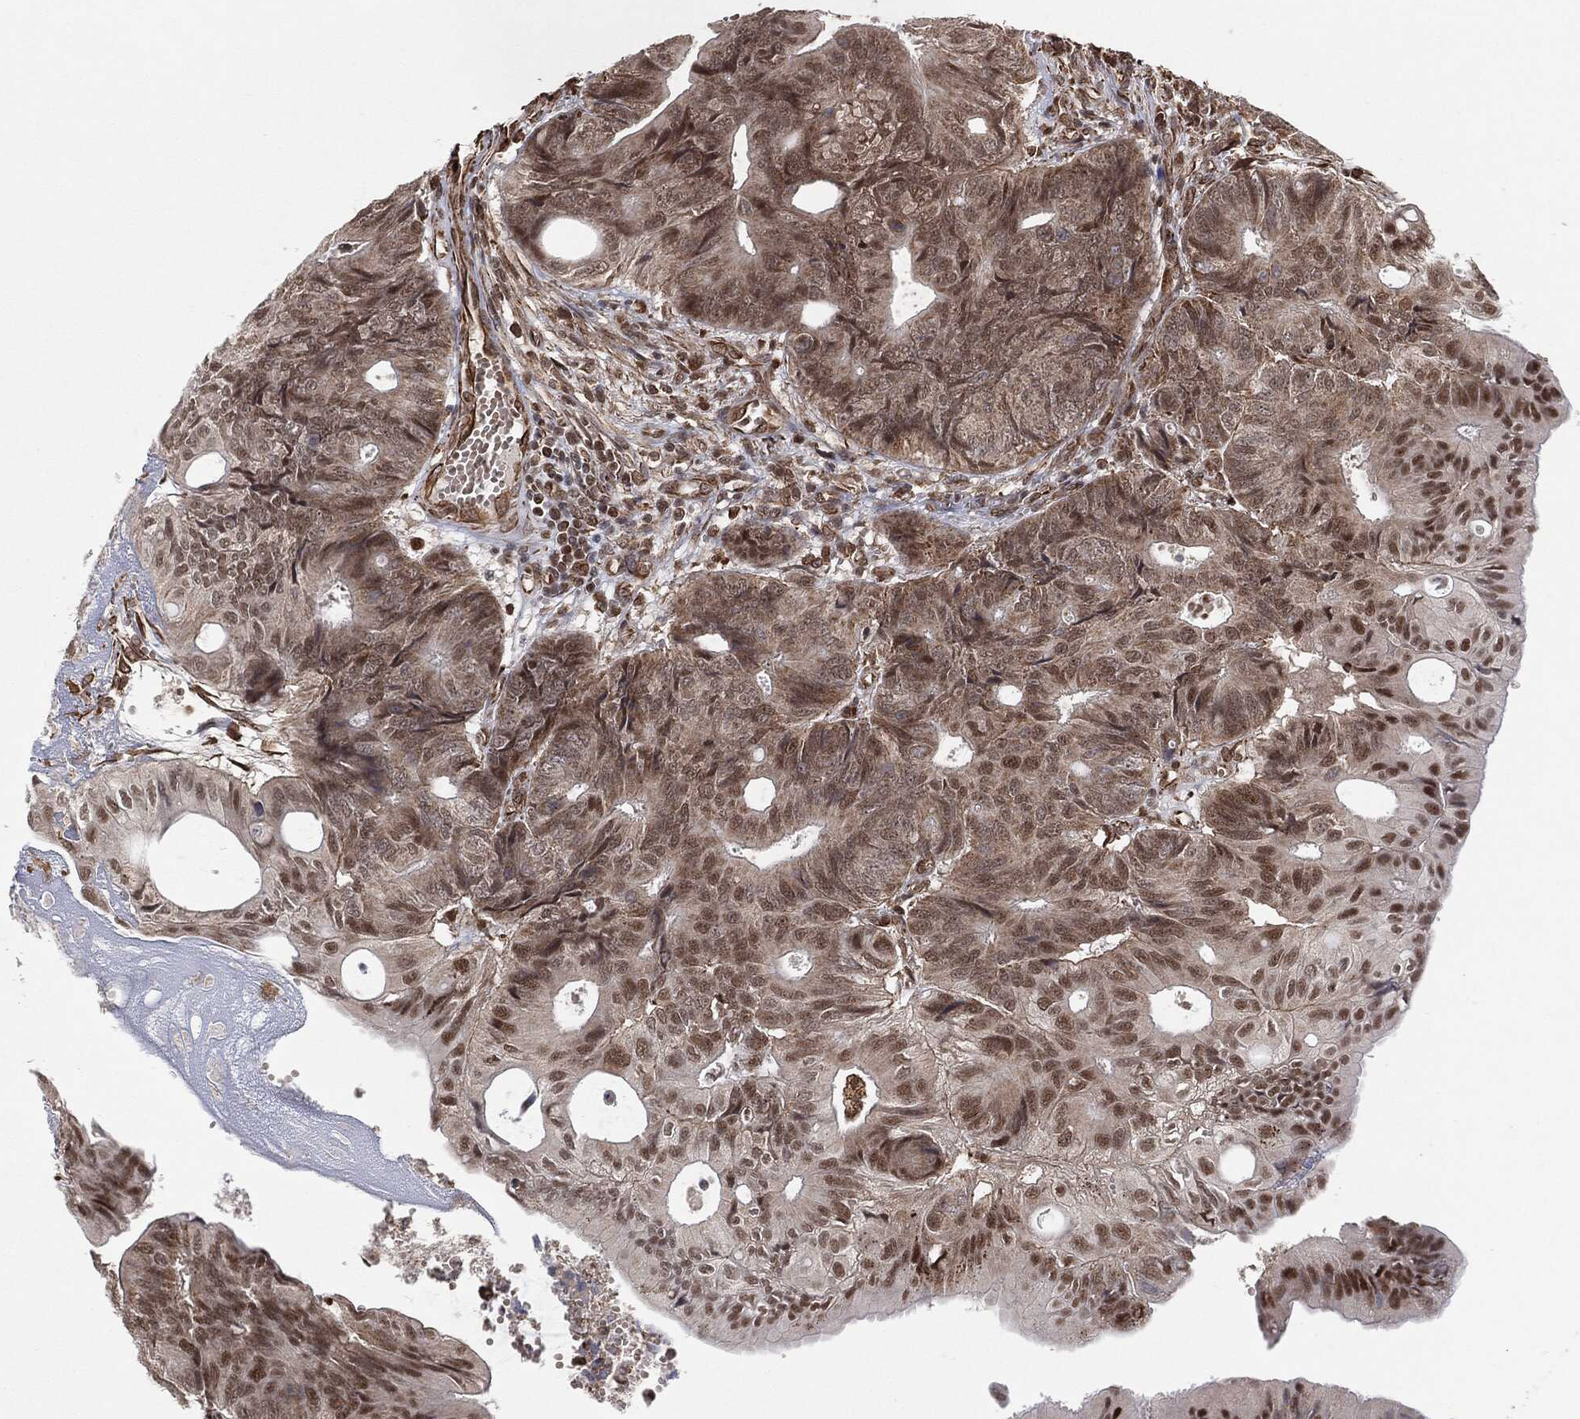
{"staining": {"intensity": "moderate", "quantity": "25%-75%", "location": "nuclear"}, "tissue": "colorectal cancer", "cell_type": "Tumor cells", "image_type": "cancer", "snomed": [{"axis": "morphology", "description": "Normal tissue, NOS"}, {"axis": "morphology", "description": "Adenocarcinoma, NOS"}, {"axis": "topography", "description": "Colon"}], "caption": "This is a micrograph of immunohistochemistry staining of adenocarcinoma (colorectal), which shows moderate positivity in the nuclear of tumor cells.", "gene": "TP53RK", "patient": {"sex": "male", "age": 65}}